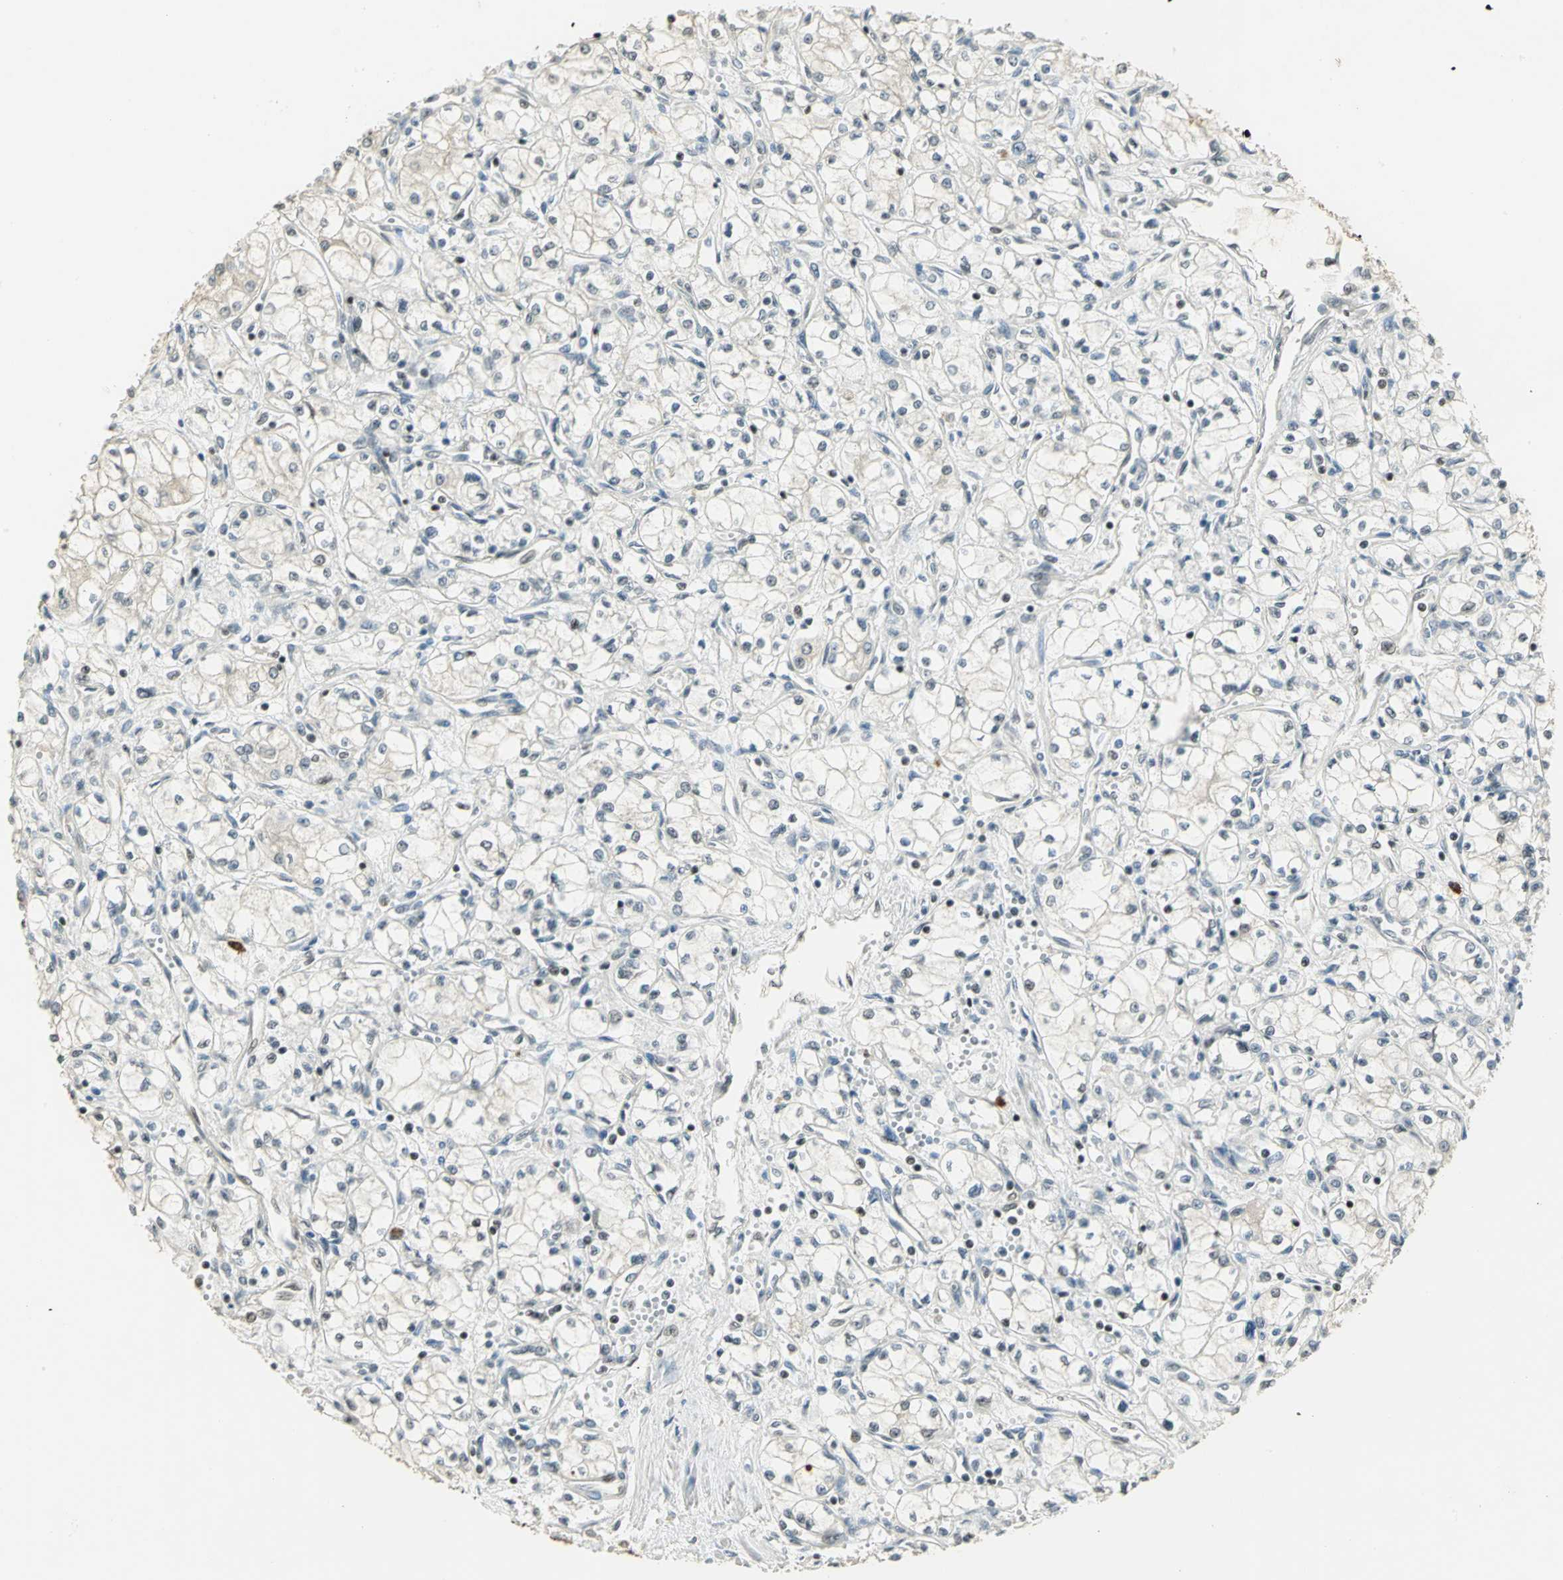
{"staining": {"intensity": "negative", "quantity": "none", "location": "none"}, "tissue": "renal cancer", "cell_type": "Tumor cells", "image_type": "cancer", "snomed": [{"axis": "morphology", "description": "Normal tissue, NOS"}, {"axis": "morphology", "description": "Adenocarcinoma, NOS"}, {"axis": "topography", "description": "Kidney"}], "caption": "High power microscopy micrograph of an IHC micrograph of renal cancer, revealing no significant staining in tumor cells.", "gene": "ELF1", "patient": {"sex": "male", "age": 59}}